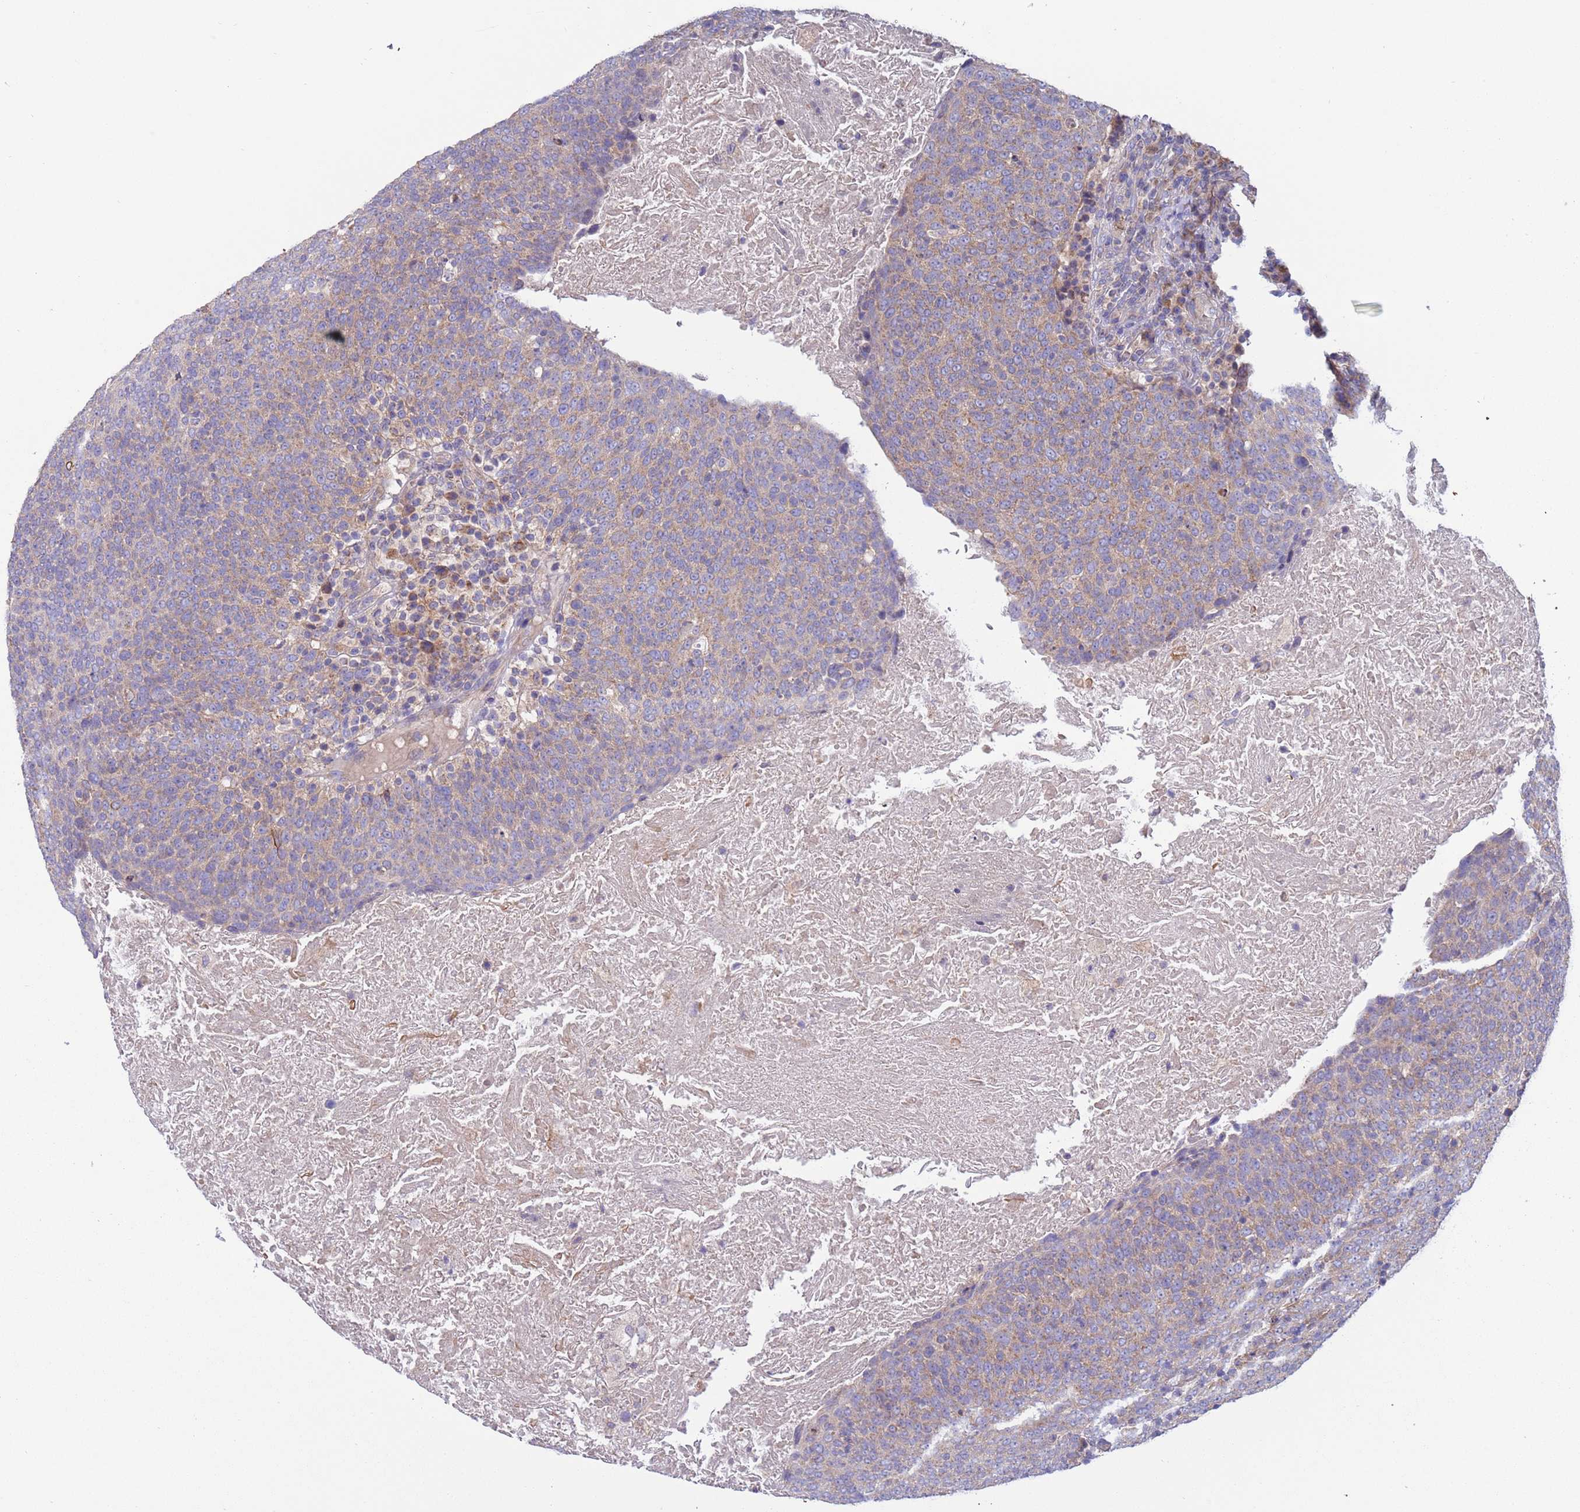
{"staining": {"intensity": "weak", "quantity": ">75%", "location": "cytoplasmic/membranous"}, "tissue": "head and neck cancer", "cell_type": "Tumor cells", "image_type": "cancer", "snomed": [{"axis": "morphology", "description": "Squamous cell carcinoma, NOS"}, {"axis": "morphology", "description": "Squamous cell carcinoma, metastatic, NOS"}, {"axis": "topography", "description": "Lymph node"}, {"axis": "topography", "description": "Head-Neck"}], "caption": "Protein staining of head and neck cancer tissue reveals weak cytoplasmic/membranous expression in approximately >75% of tumor cells.", "gene": "UQCRQ", "patient": {"sex": "male", "age": 62}}